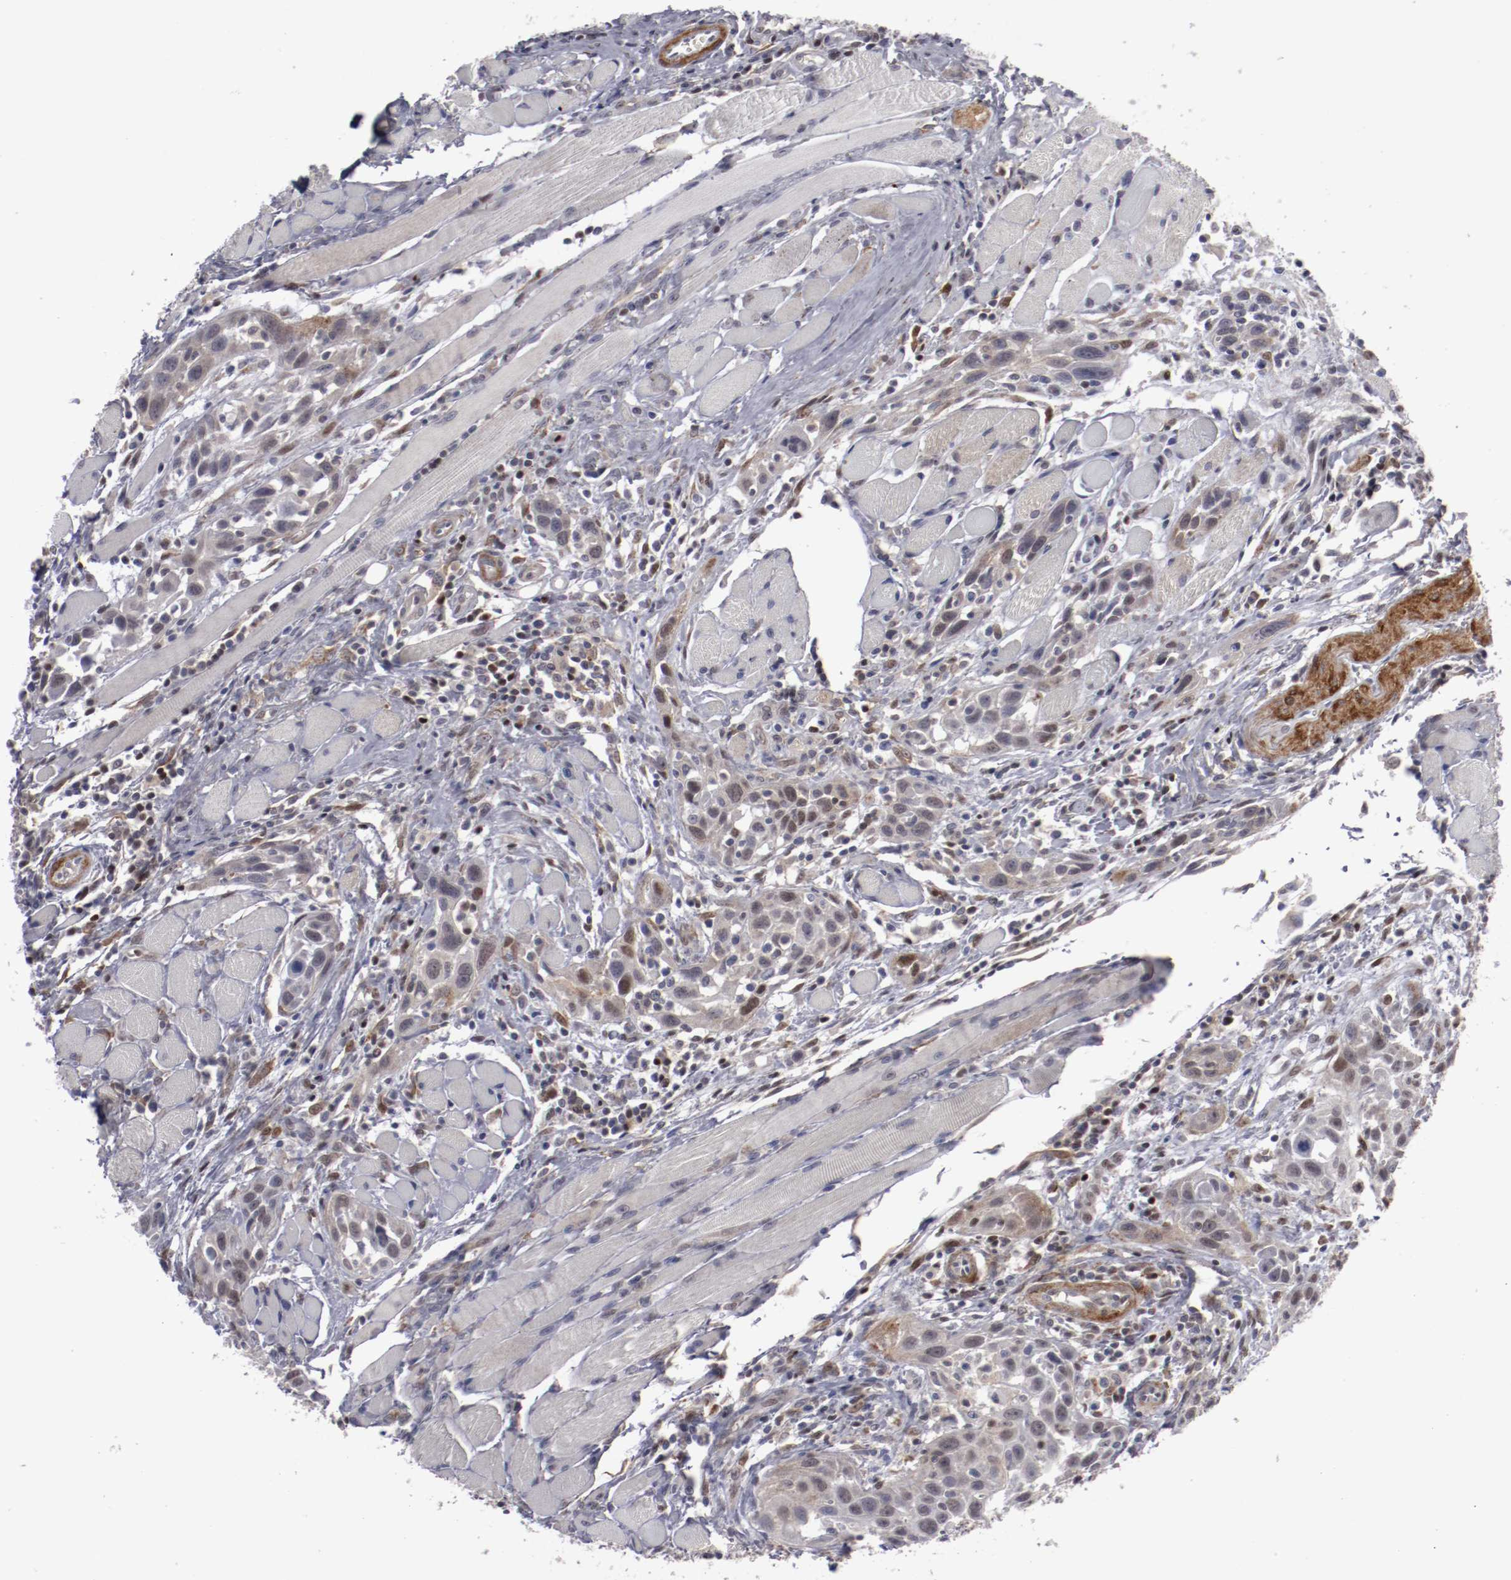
{"staining": {"intensity": "negative", "quantity": "none", "location": "none"}, "tissue": "head and neck cancer", "cell_type": "Tumor cells", "image_type": "cancer", "snomed": [{"axis": "morphology", "description": "Squamous cell carcinoma, NOS"}, {"axis": "topography", "description": "Oral tissue"}, {"axis": "topography", "description": "Head-Neck"}], "caption": "Head and neck cancer was stained to show a protein in brown. There is no significant expression in tumor cells.", "gene": "LEF1", "patient": {"sex": "female", "age": 50}}